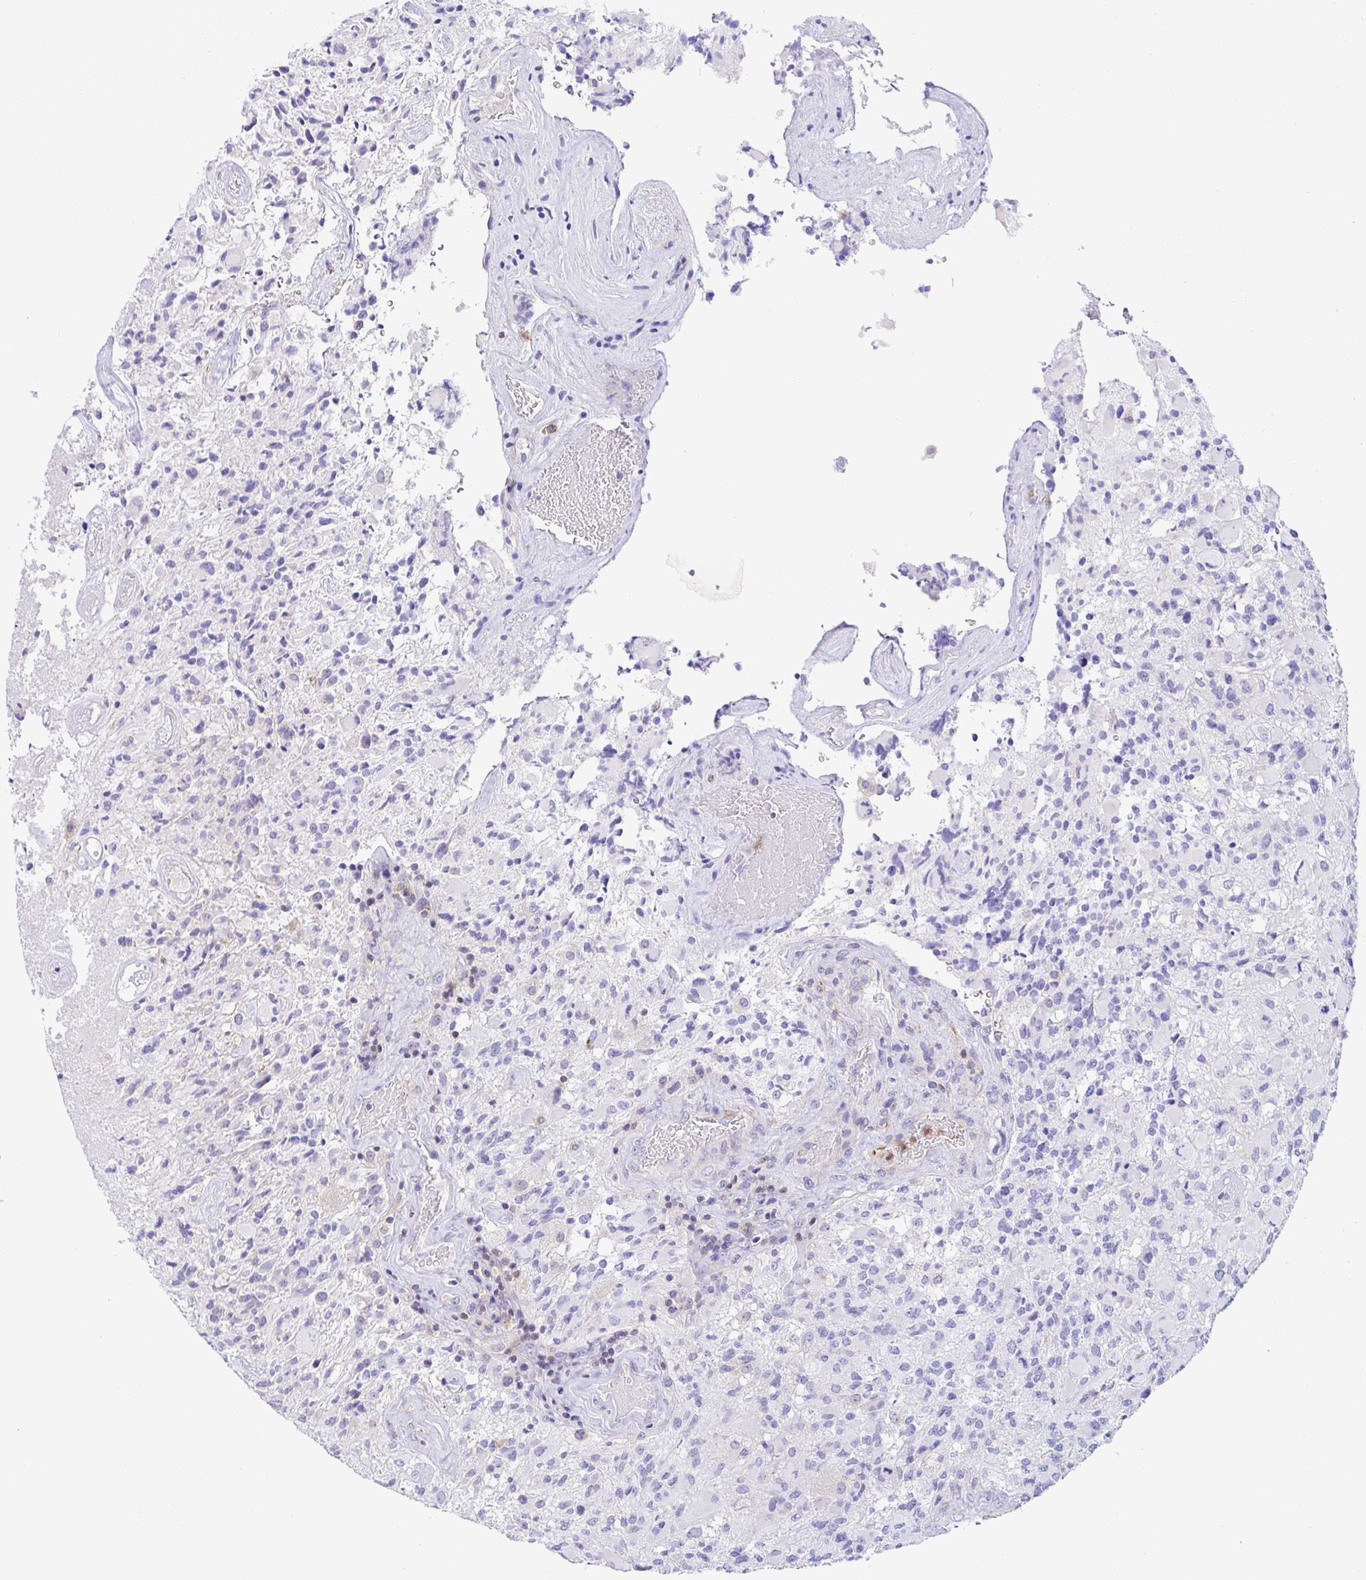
{"staining": {"intensity": "negative", "quantity": "none", "location": "none"}, "tissue": "glioma", "cell_type": "Tumor cells", "image_type": "cancer", "snomed": [{"axis": "morphology", "description": "Glioma, malignant, High grade"}, {"axis": "topography", "description": "Brain"}], "caption": "Tumor cells are negative for protein expression in human malignant glioma (high-grade).", "gene": "TNFAIP8", "patient": {"sex": "female", "age": 65}}